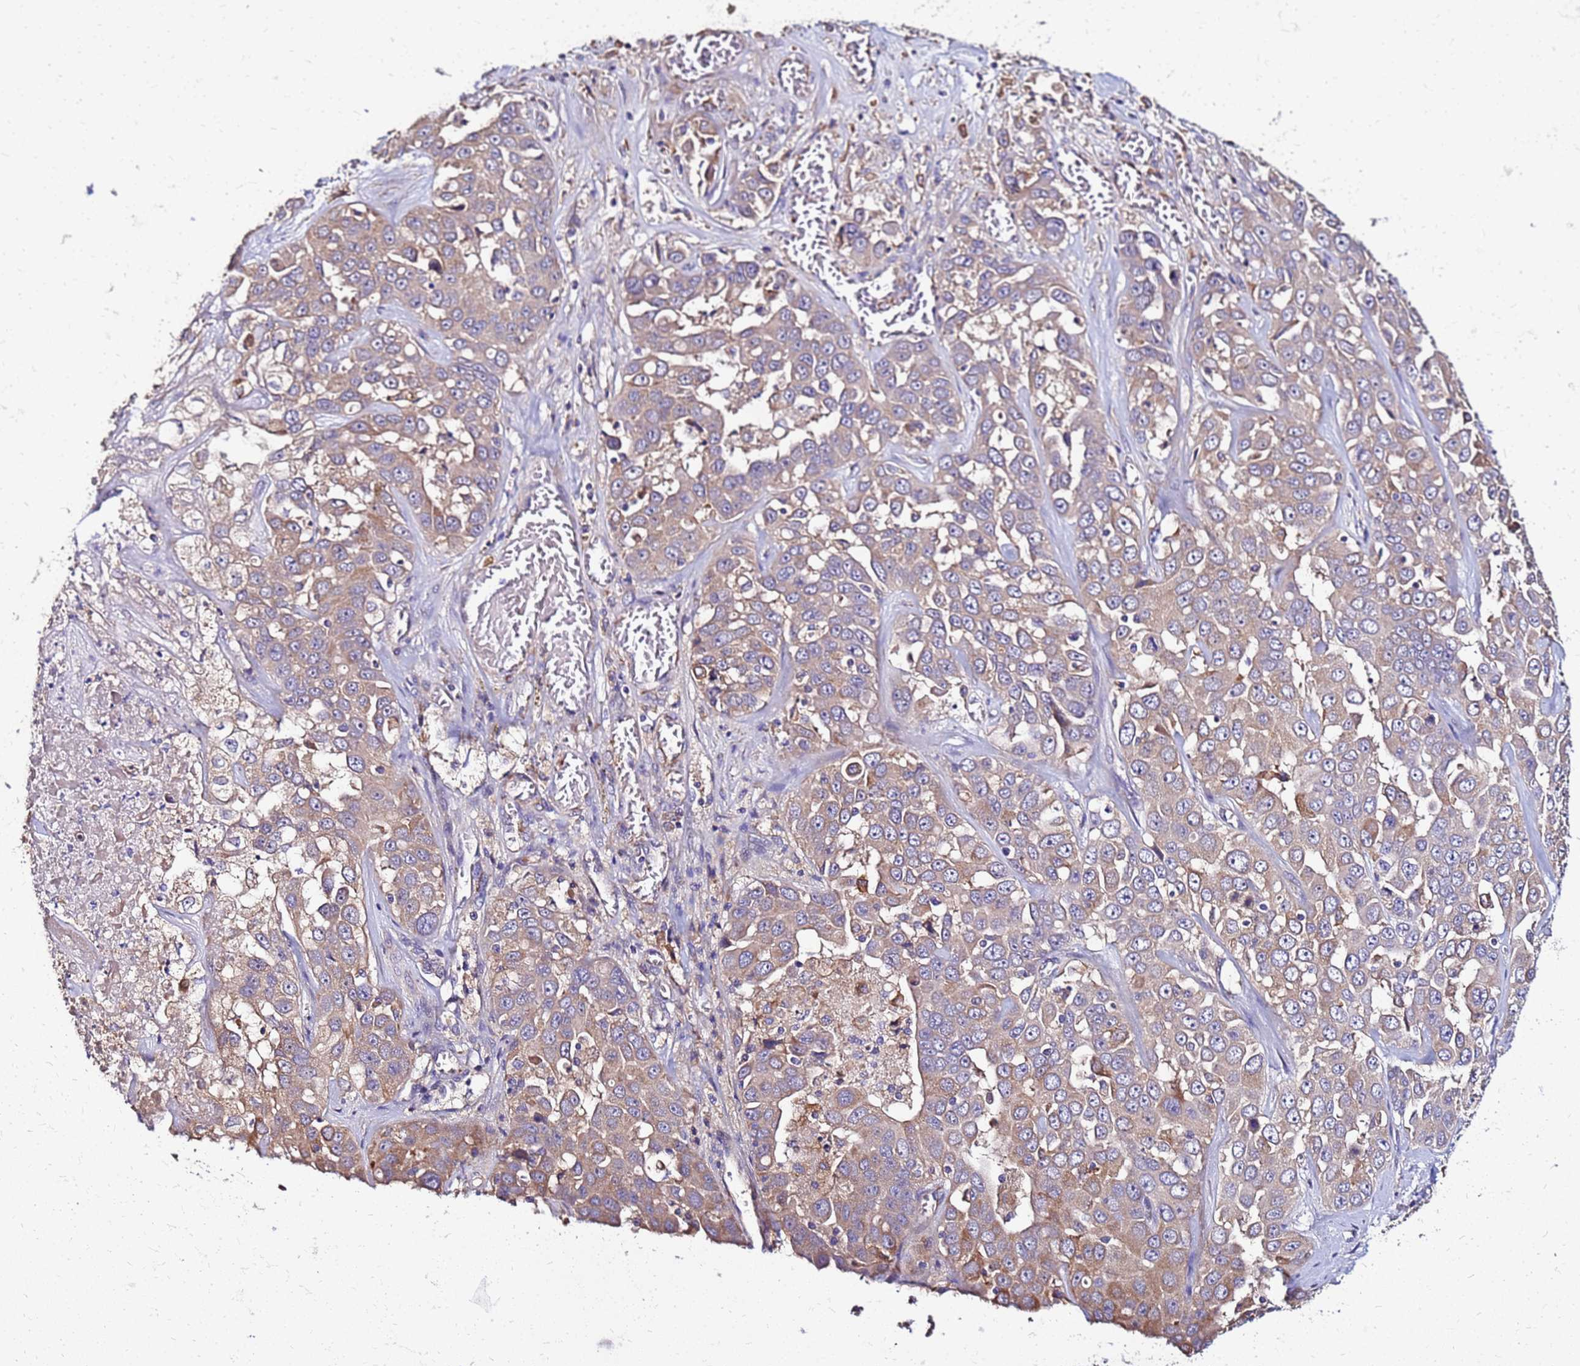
{"staining": {"intensity": "moderate", "quantity": "25%-75%", "location": "cytoplasmic/membranous"}, "tissue": "liver cancer", "cell_type": "Tumor cells", "image_type": "cancer", "snomed": [{"axis": "morphology", "description": "Cholangiocarcinoma"}, {"axis": "topography", "description": "Liver"}], "caption": "IHC micrograph of neoplastic tissue: human cholangiocarcinoma (liver) stained using IHC shows medium levels of moderate protein expression localized specifically in the cytoplasmic/membranous of tumor cells, appearing as a cytoplasmic/membranous brown color.", "gene": "ARHGEF5", "patient": {"sex": "female", "age": 52}}